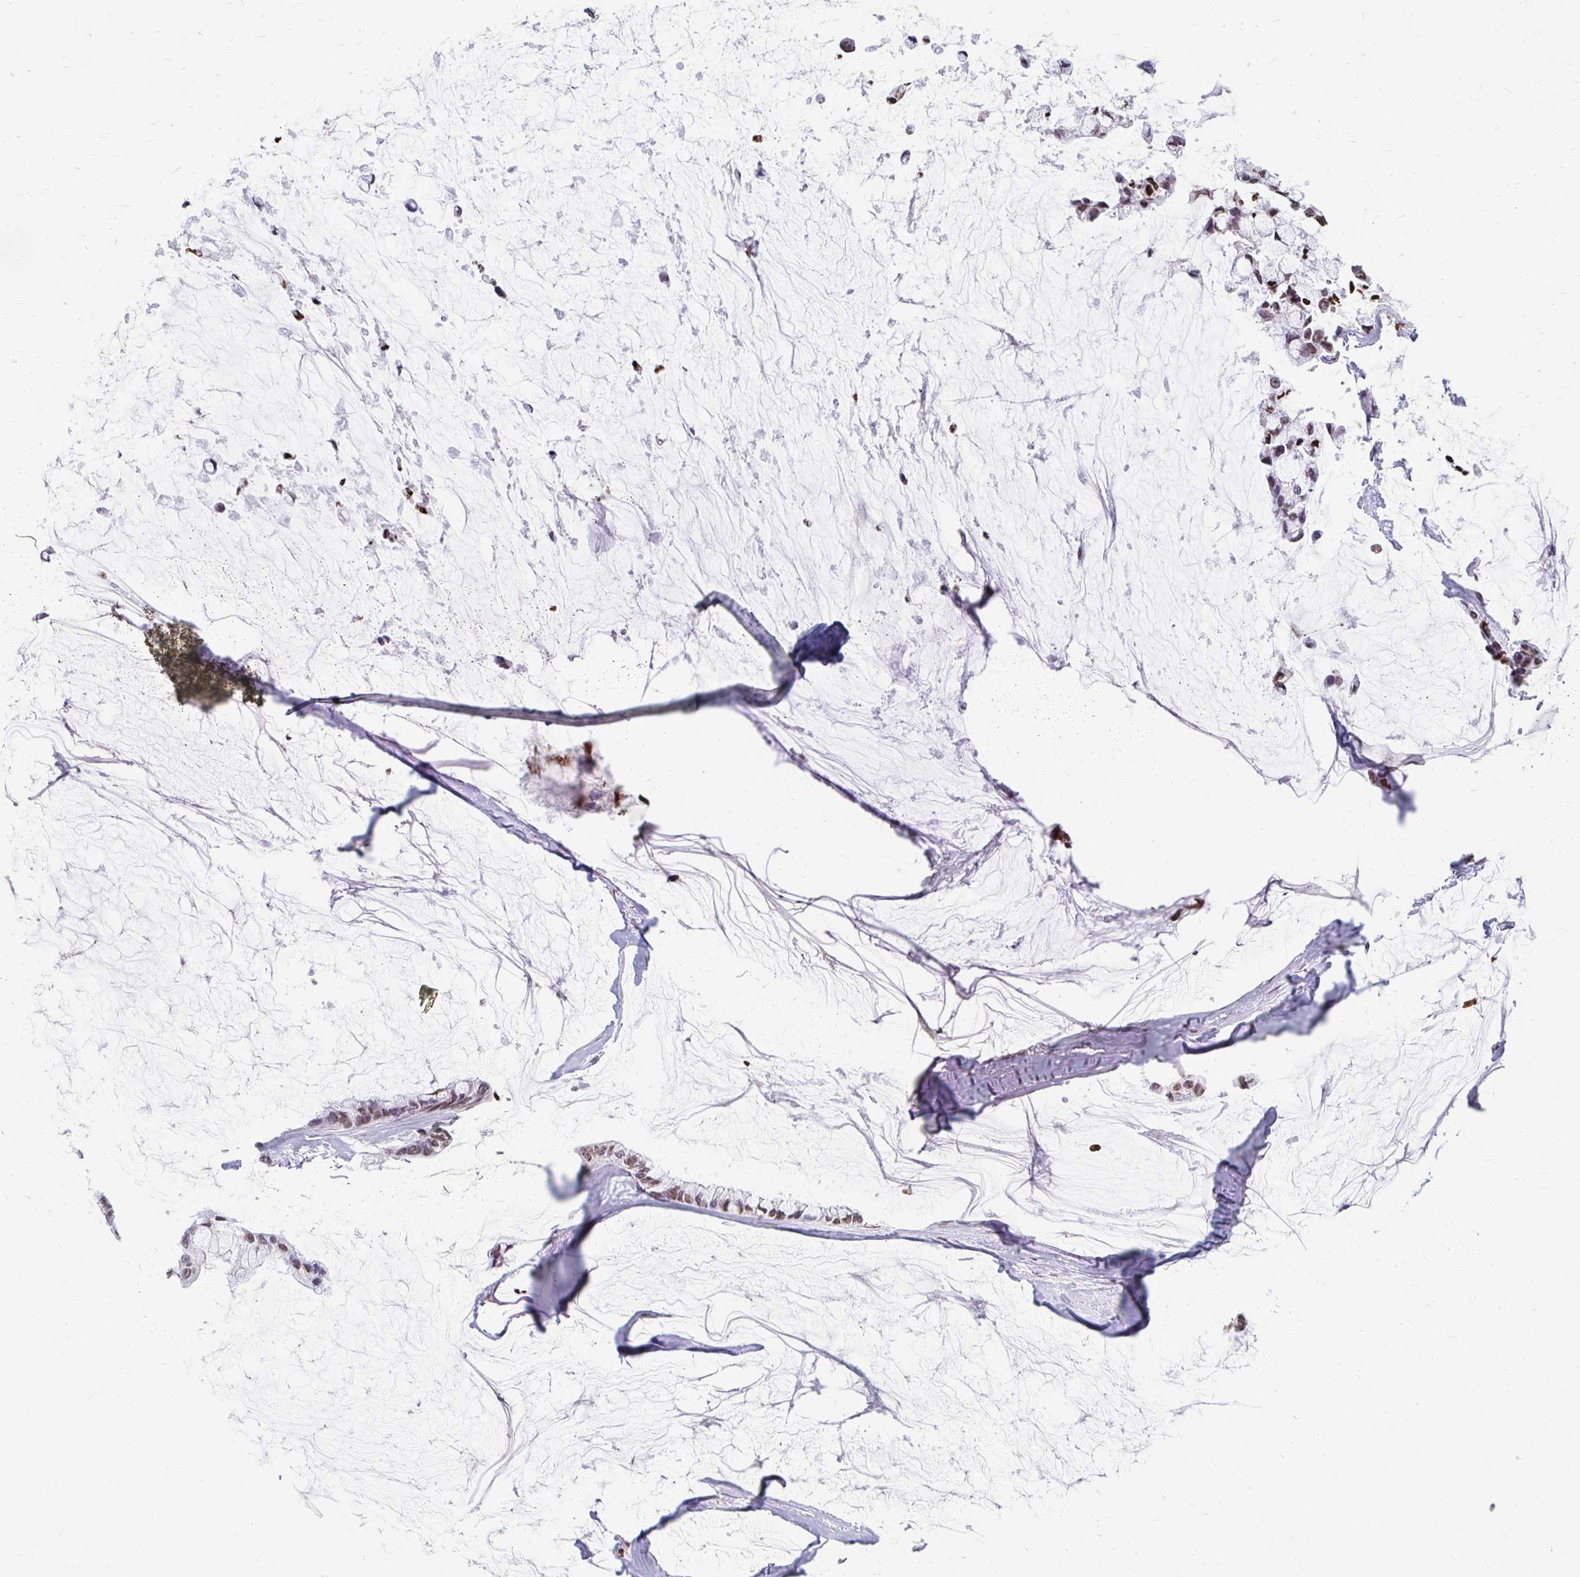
{"staining": {"intensity": "moderate", "quantity": ">75%", "location": "nuclear"}, "tissue": "ovarian cancer", "cell_type": "Tumor cells", "image_type": "cancer", "snomed": [{"axis": "morphology", "description": "Cystadenocarcinoma, mucinous, NOS"}, {"axis": "topography", "description": "Ovary"}], "caption": "Brown immunohistochemical staining in human ovarian mucinous cystadenocarcinoma shows moderate nuclear staining in approximately >75% of tumor cells.", "gene": "ORC3", "patient": {"sex": "female", "age": 39}}